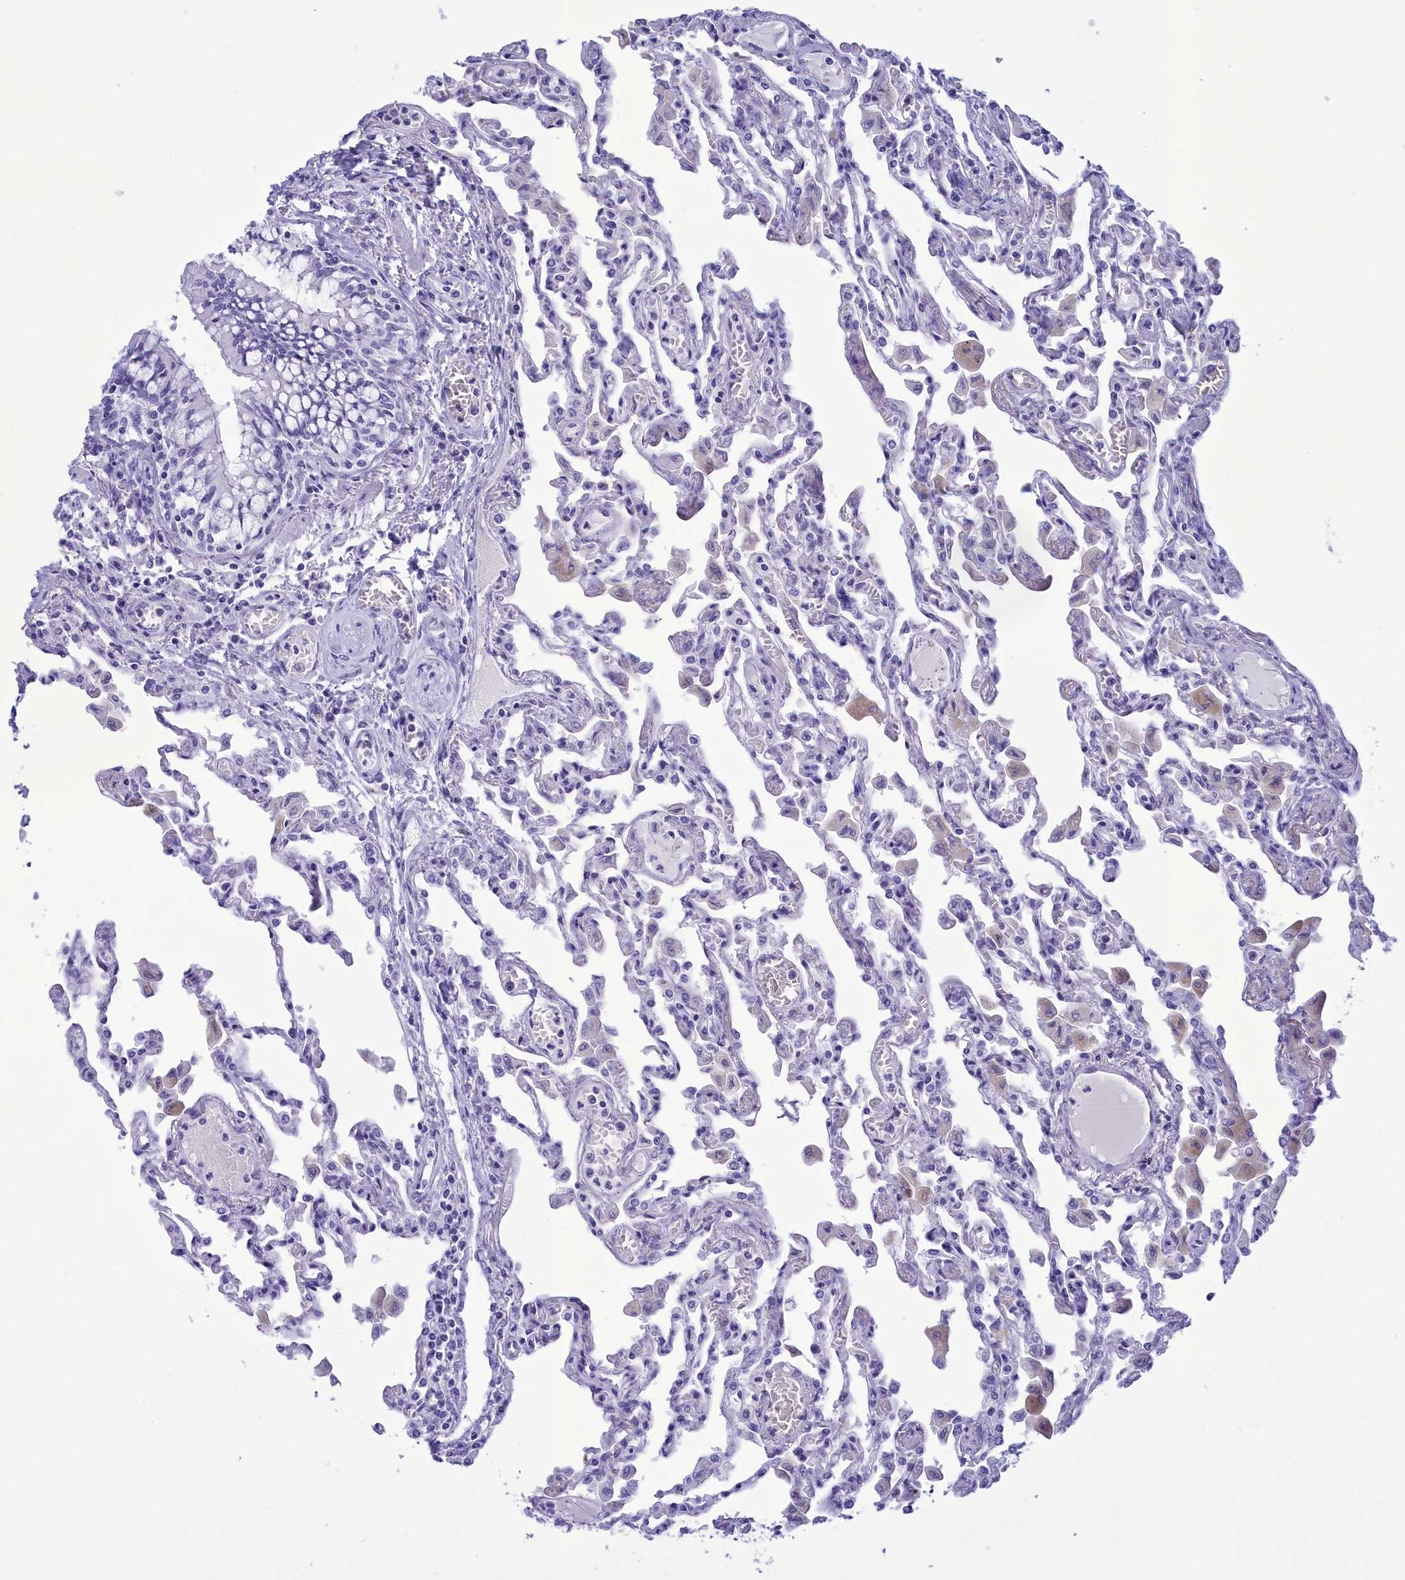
{"staining": {"intensity": "negative", "quantity": "none", "location": "none"}, "tissue": "lung", "cell_type": "Alveolar cells", "image_type": "normal", "snomed": [{"axis": "morphology", "description": "Normal tissue, NOS"}, {"axis": "topography", "description": "Bronchus"}, {"axis": "topography", "description": "Lung"}], "caption": "DAB (3,3'-diaminobenzidine) immunohistochemical staining of benign lung reveals no significant staining in alveolar cells. (DAB (3,3'-diaminobenzidine) immunohistochemistry (IHC) visualized using brightfield microscopy, high magnification).", "gene": "BRI3", "patient": {"sex": "female", "age": 49}}